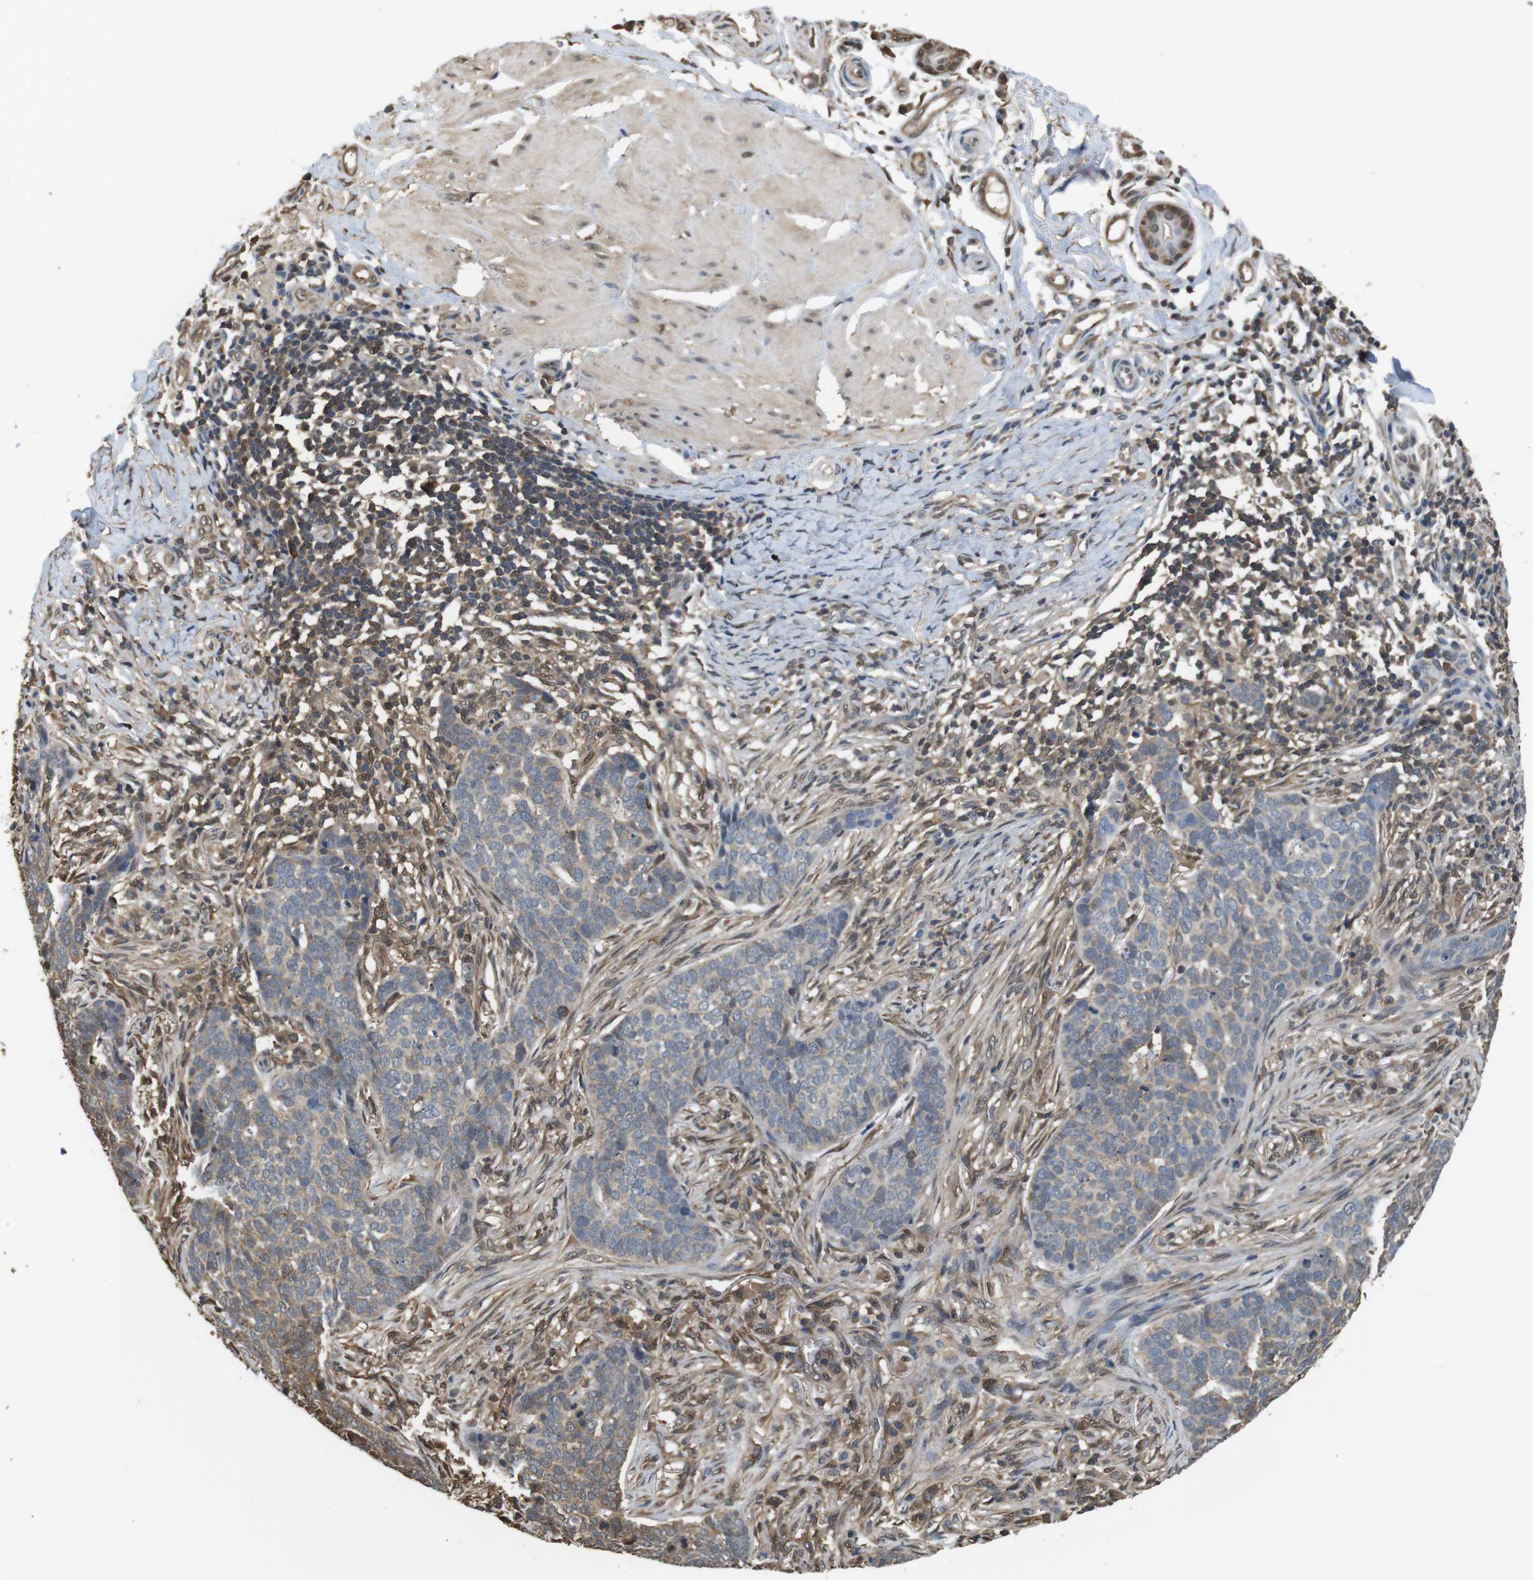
{"staining": {"intensity": "weak", "quantity": "25%-75%", "location": "cytoplasmic/membranous"}, "tissue": "skin cancer", "cell_type": "Tumor cells", "image_type": "cancer", "snomed": [{"axis": "morphology", "description": "Basal cell carcinoma"}, {"axis": "topography", "description": "Skin"}], "caption": "IHC histopathology image of skin basal cell carcinoma stained for a protein (brown), which displays low levels of weak cytoplasmic/membranous expression in approximately 25%-75% of tumor cells.", "gene": "LDHA", "patient": {"sex": "male", "age": 85}}